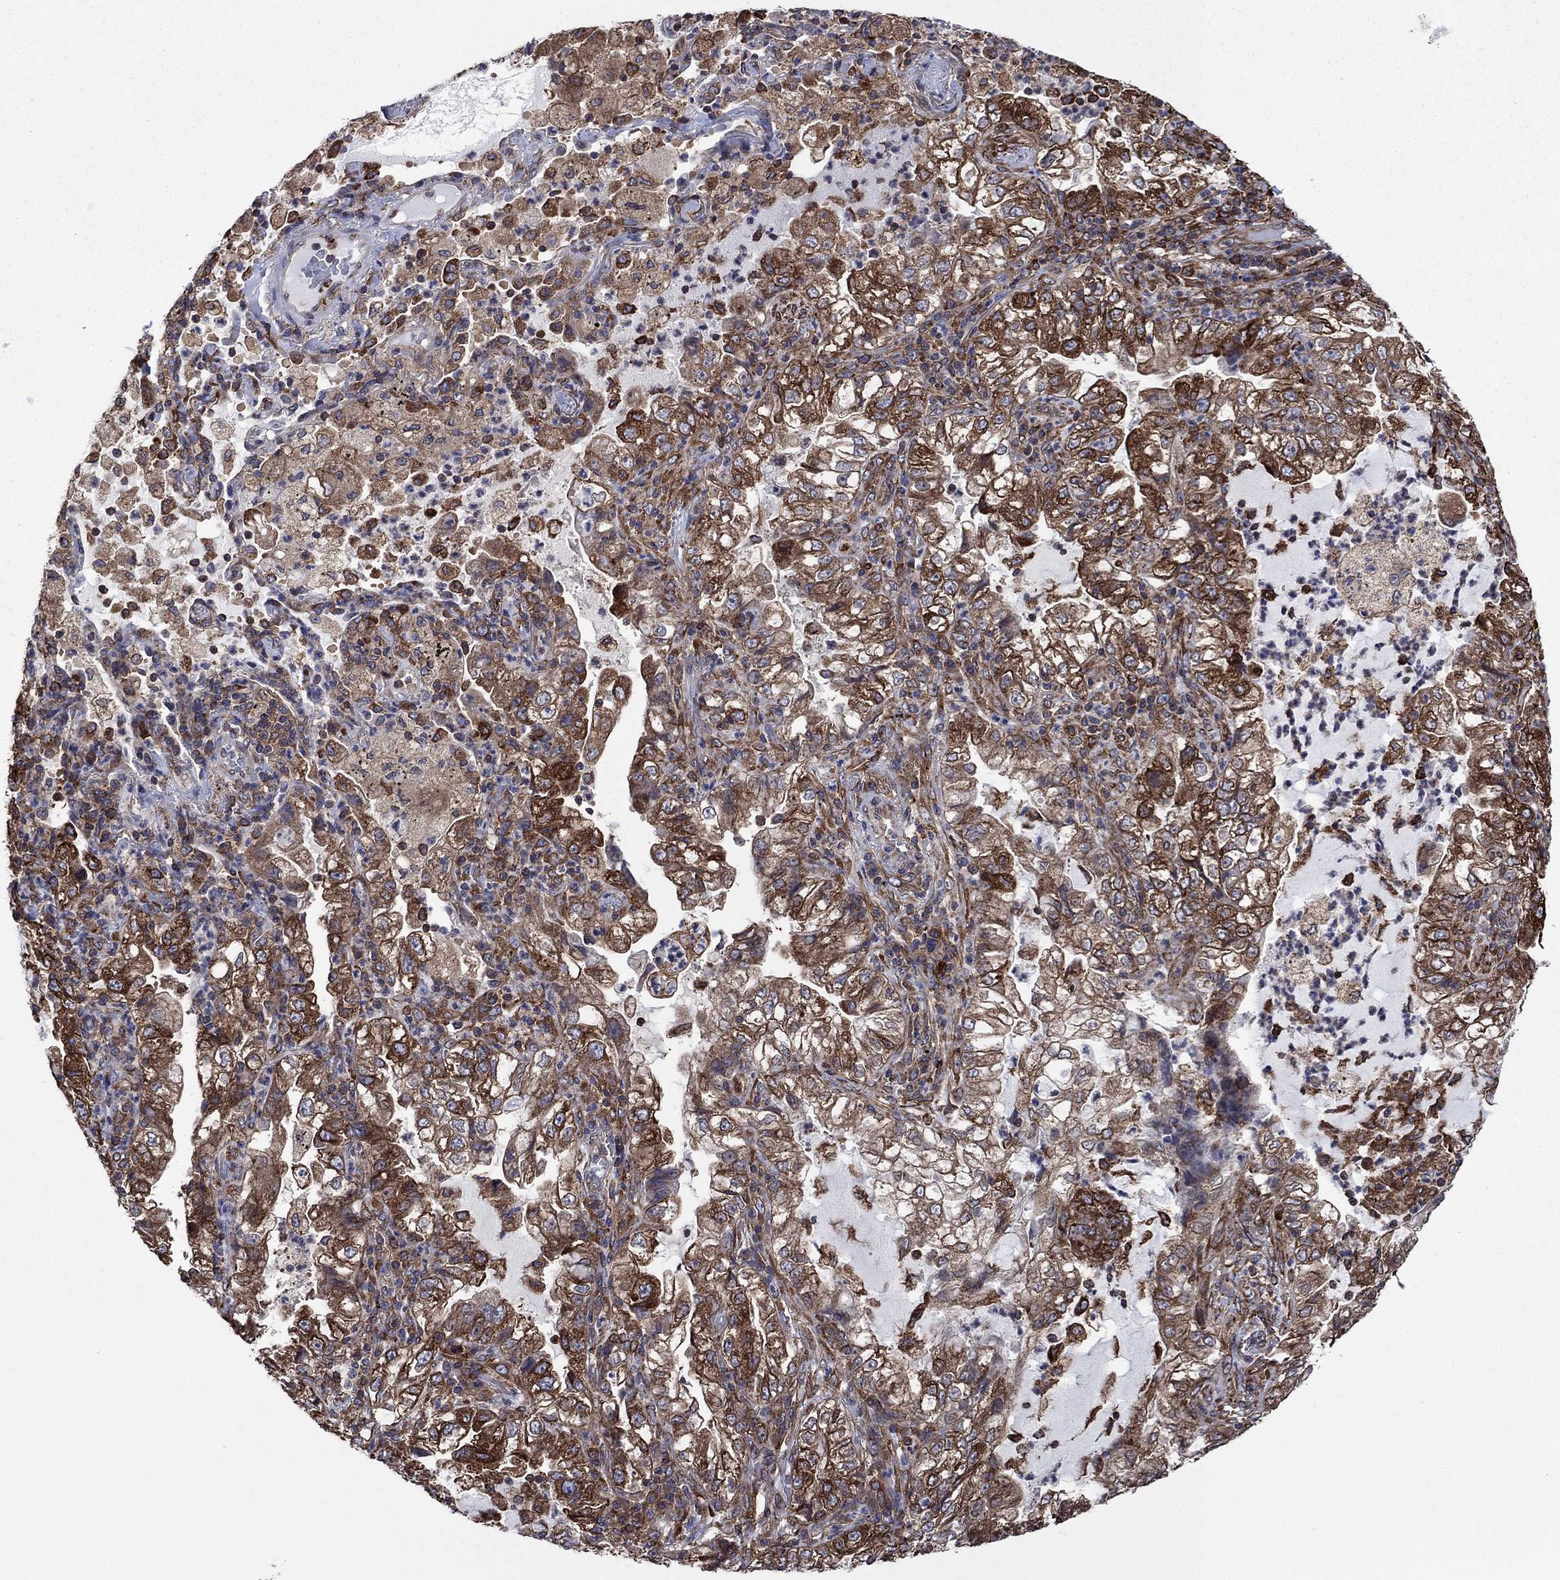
{"staining": {"intensity": "strong", "quantity": "25%-75%", "location": "cytoplasmic/membranous"}, "tissue": "lung cancer", "cell_type": "Tumor cells", "image_type": "cancer", "snomed": [{"axis": "morphology", "description": "Adenocarcinoma, NOS"}, {"axis": "topography", "description": "Lung"}], "caption": "The image reveals immunohistochemical staining of lung adenocarcinoma. There is strong cytoplasmic/membranous expression is present in approximately 25%-75% of tumor cells.", "gene": "YBX1", "patient": {"sex": "female", "age": 73}}